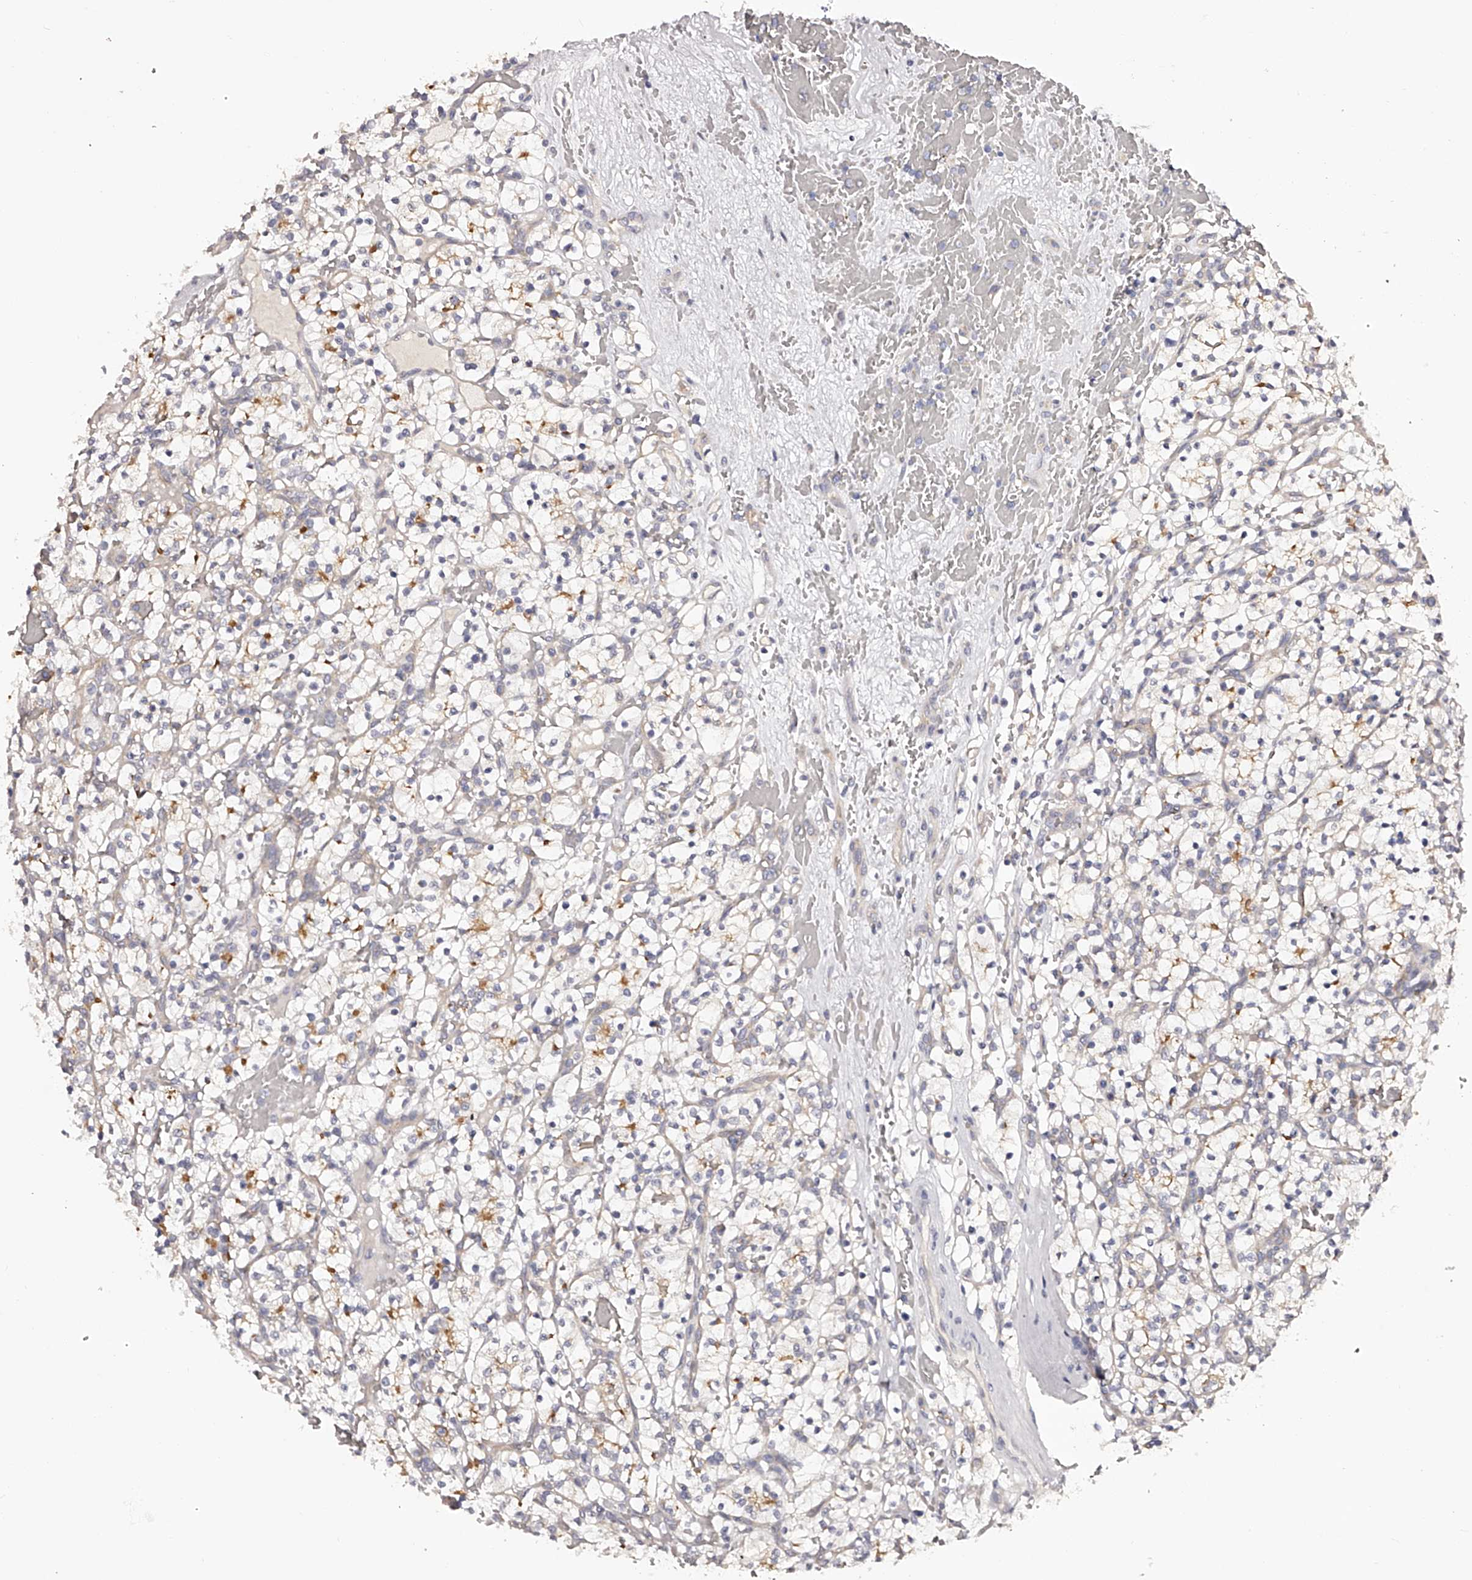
{"staining": {"intensity": "negative", "quantity": "none", "location": "none"}, "tissue": "renal cancer", "cell_type": "Tumor cells", "image_type": "cancer", "snomed": [{"axis": "morphology", "description": "Adenocarcinoma, NOS"}, {"axis": "topography", "description": "Kidney"}], "caption": "Tumor cells show no significant positivity in renal adenocarcinoma.", "gene": "LTV1", "patient": {"sex": "female", "age": 57}}